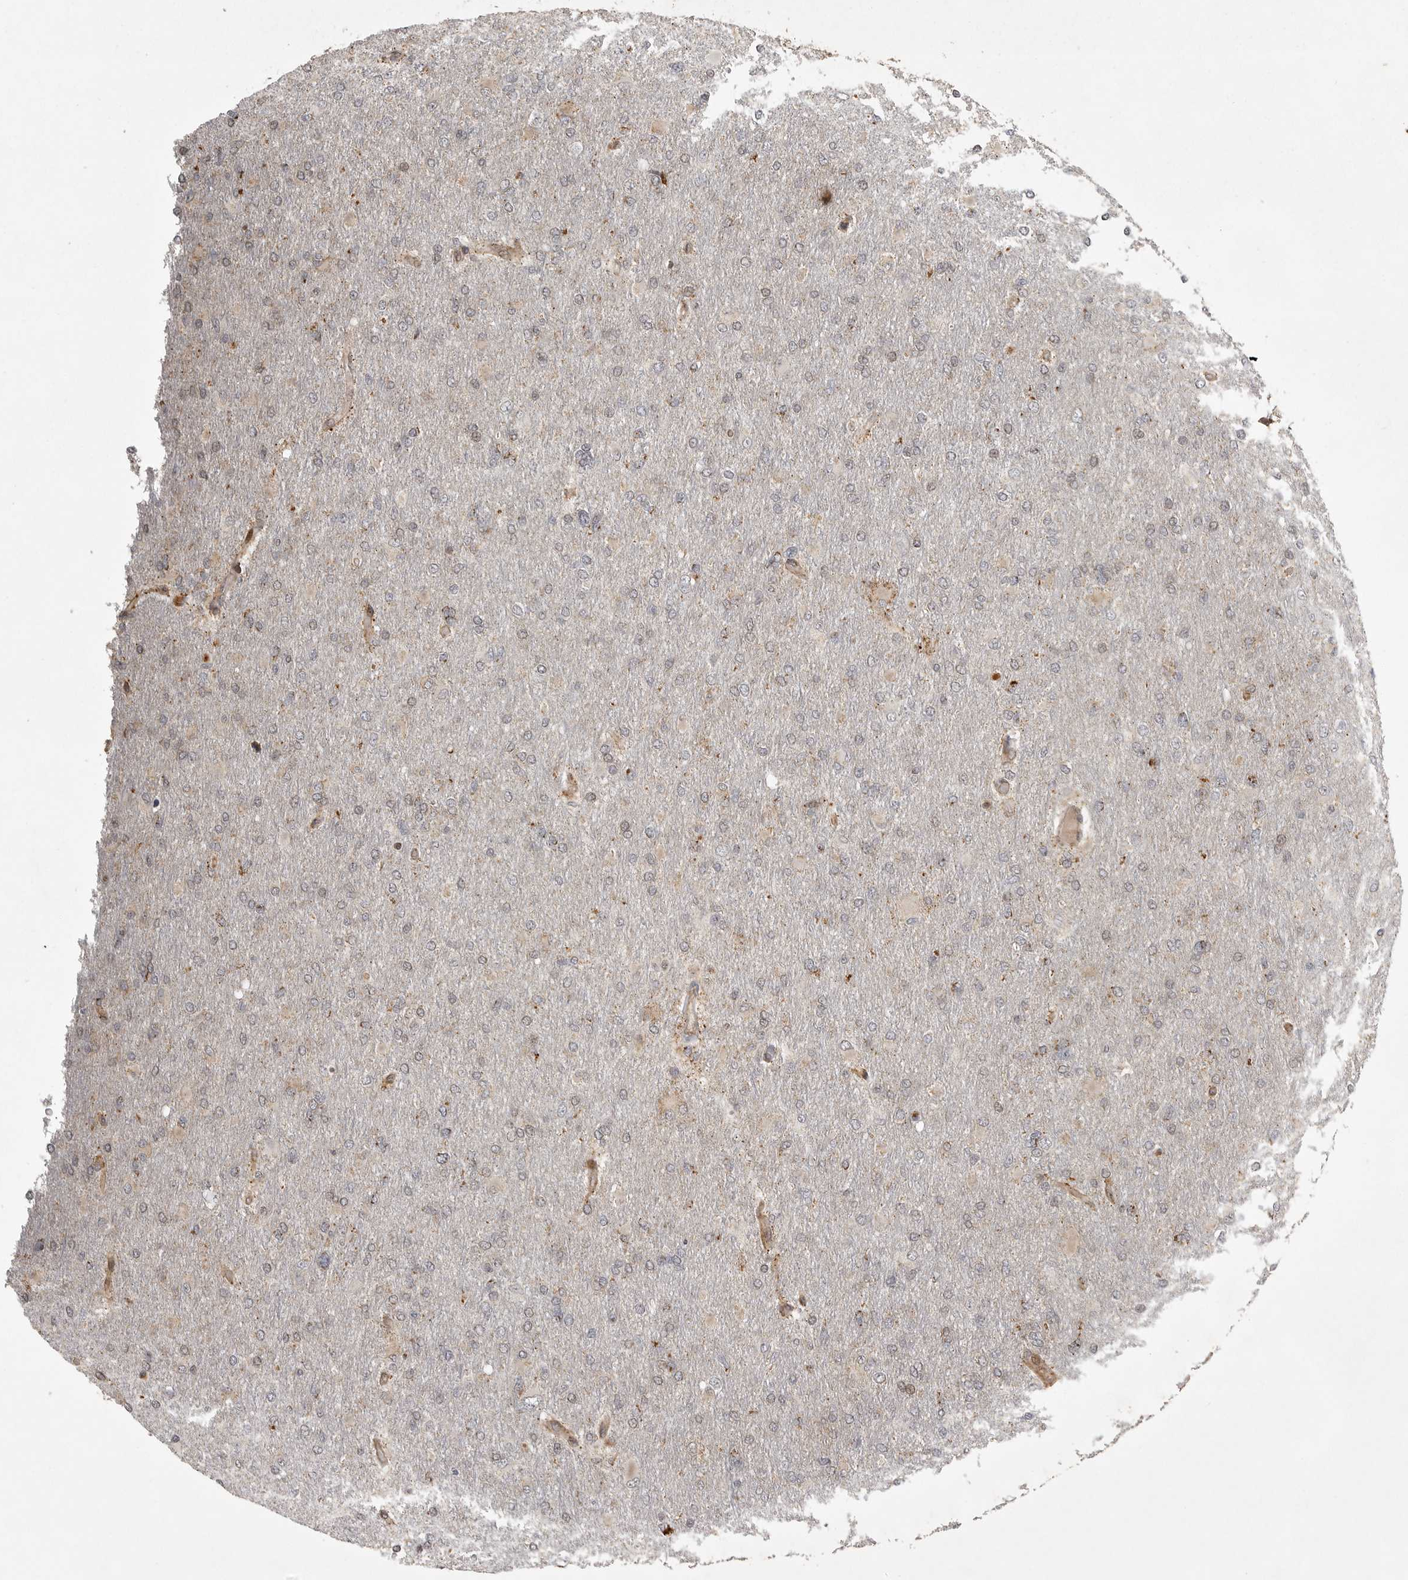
{"staining": {"intensity": "negative", "quantity": "none", "location": "none"}, "tissue": "glioma", "cell_type": "Tumor cells", "image_type": "cancer", "snomed": [{"axis": "morphology", "description": "Glioma, malignant, High grade"}, {"axis": "topography", "description": "Cerebral cortex"}], "caption": "Protein analysis of glioma reveals no significant staining in tumor cells.", "gene": "NARS2", "patient": {"sex": "female", "age": 36}}